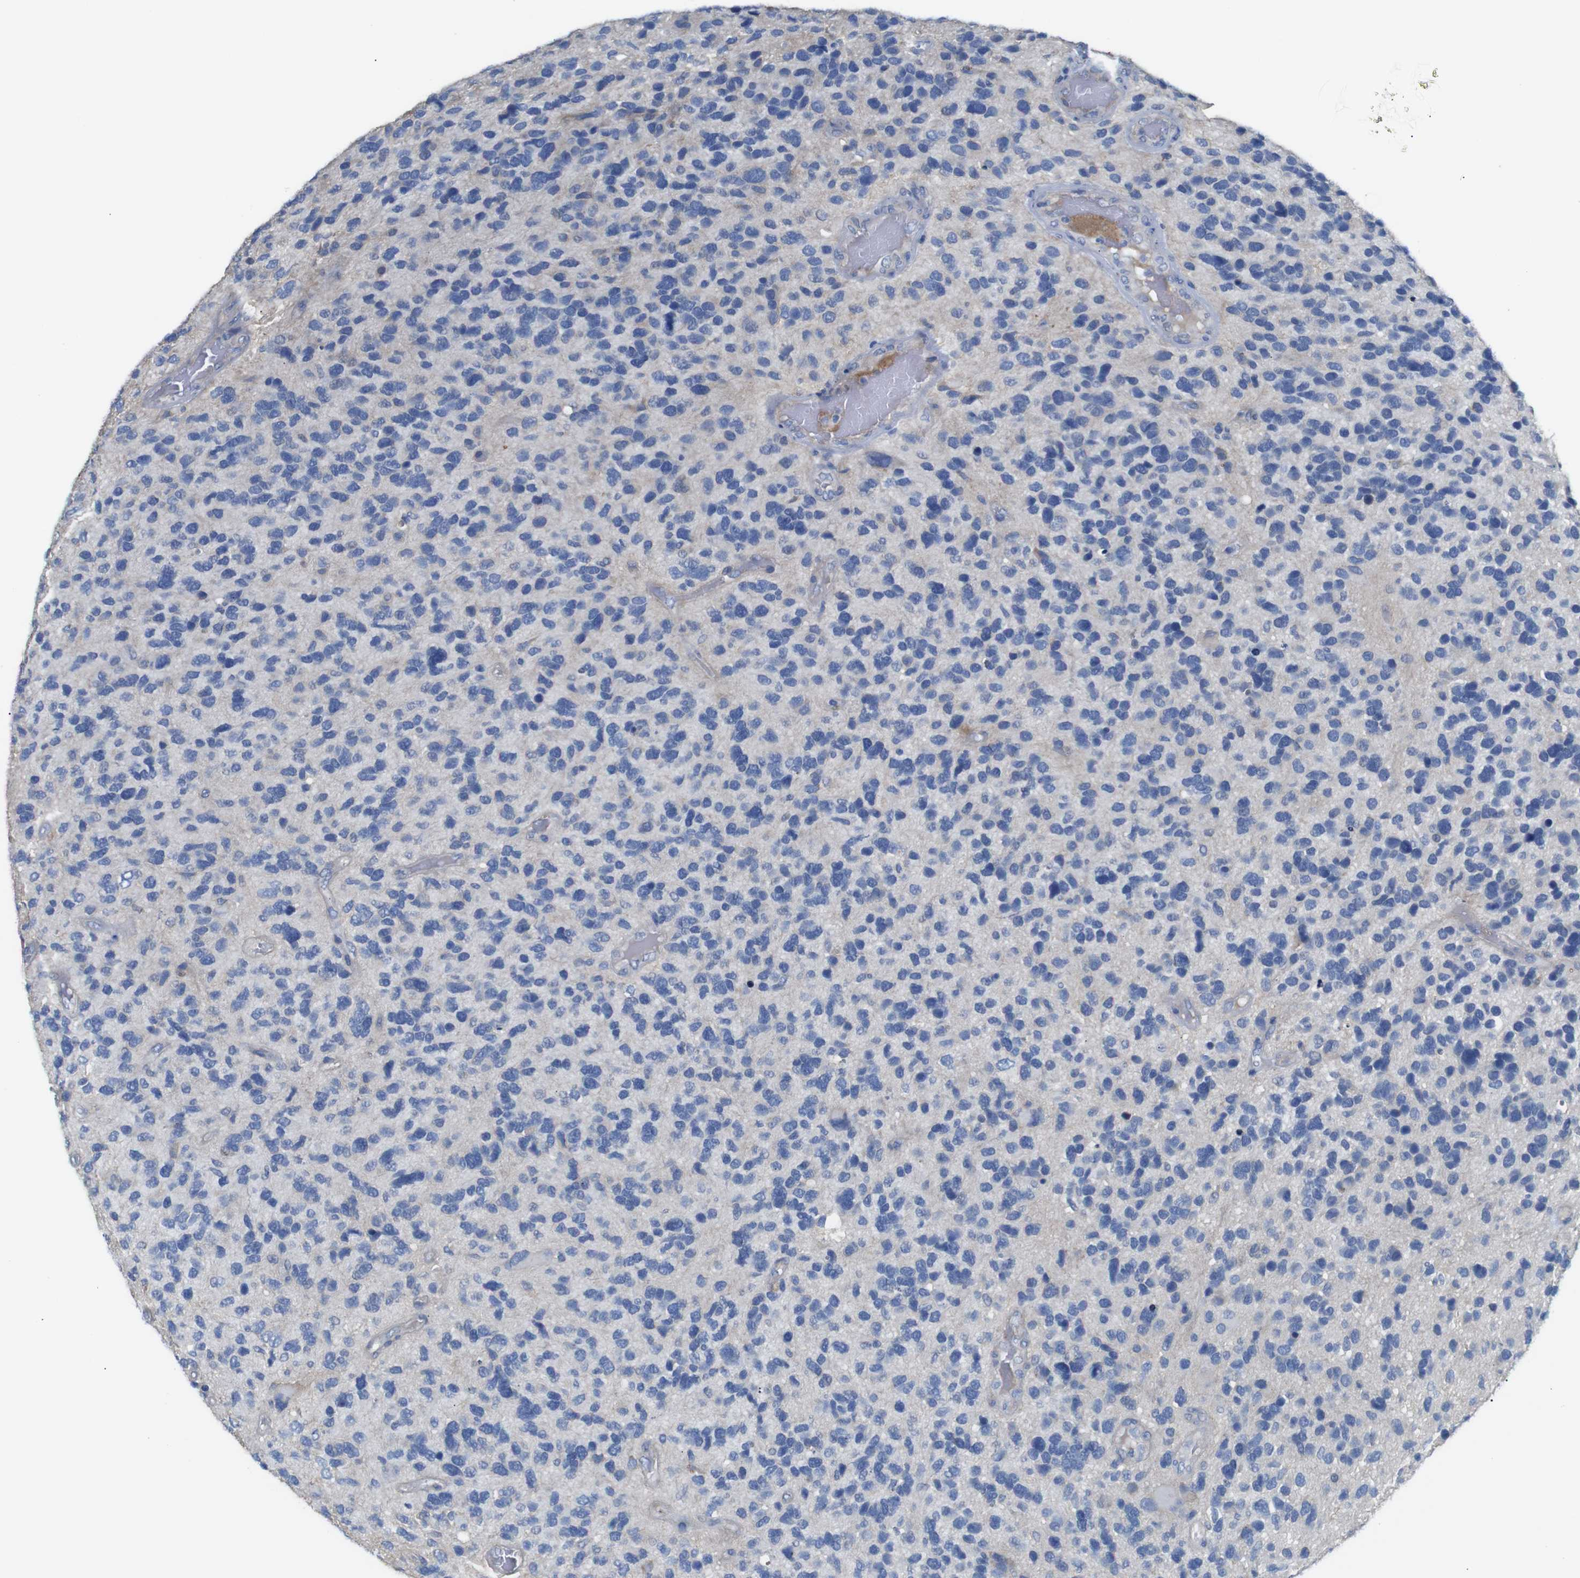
{"staining": {"intensity": "negative", "quantity": "none", "location": "none"}, "tissue": "glioma", "cell_type": "Tumor cells", "image_type": "cancer", "snomed": [{"axis": "morphology", "description": "Glioma, malignant, High grade"}, {"axis": "topography", "description": "Brain"}], "caption": "Immunohistochemical staining of human glioma shows no significant staining in tumor cells.", "gene": "ALOX15", "patient": {"sex": "female", "age": 58}}